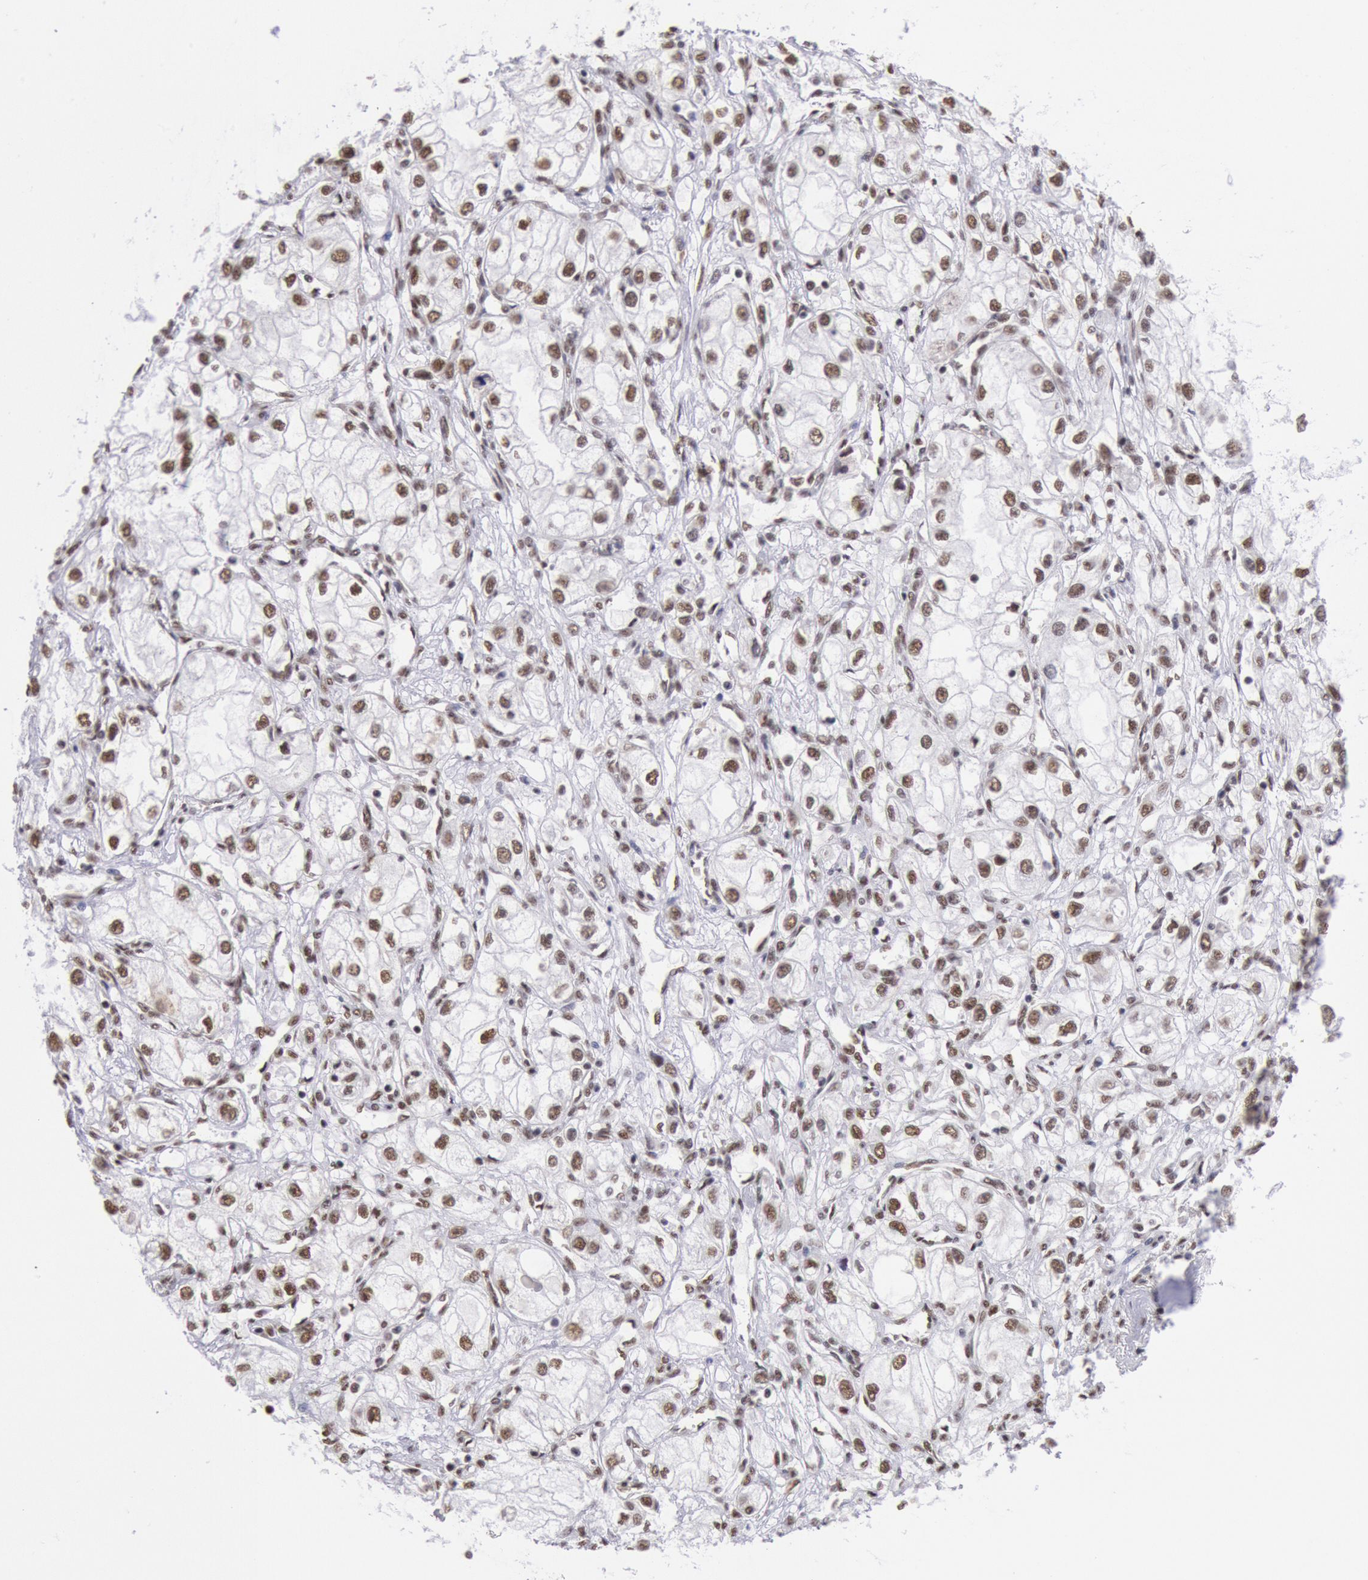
{"staining": {"intensity": "weak", "quantity": ">75%", "location": "nuclear"}, "tissue": "renal cancer", "cell_type": "Tumor cells", "image_type": "cancer", "snomed": [{"axis": "morphology", "description": "Adenocarcinoma, NOS"}, {"axis": "topography", "description": "Kidney"}], "caption": "Protein expression analysis of renal adenocarcinoma exhibits weak nuclear positivity in about >75% of tumor cells. The staining was performed using DAB (3,3'-diaminobenzidine) to visualize the protein expression in brown, while the nuclei were stained in blue with hematoxylin (Magnification: 20x).", "gene": "SNRPD3", "patient": {"sex": "male", "age": 57}}